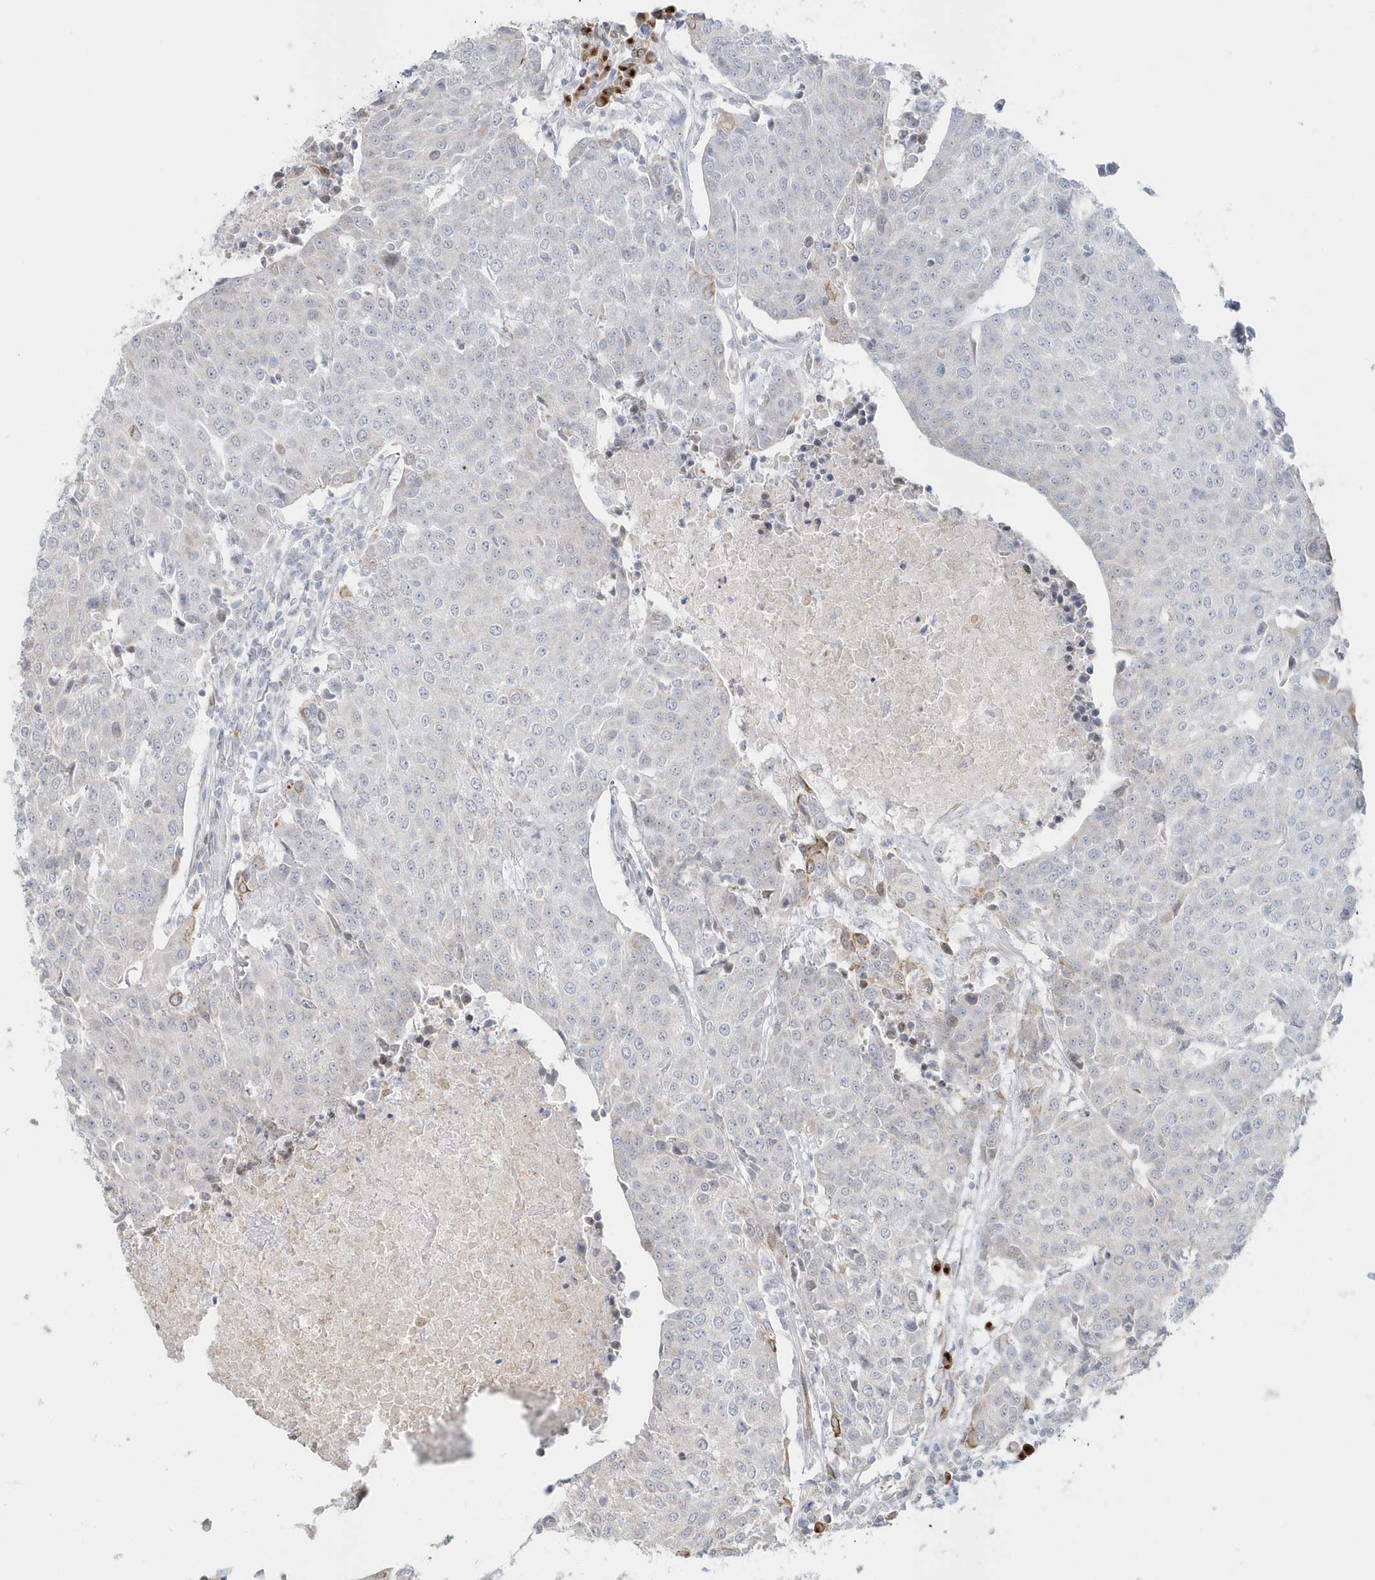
{"staining": {"intensity": "negative", "quantity": "none", "location": "none"}, "tissue": "urothelial cancer", "cell_type": "Tumor cells", "image_type": "cancer", "snomed": [{"axis": "morphology", "description": "Urothelial carcinoma, High grade"}, {"axis": "topography", "description": "Urinary bladder"}], "caption": "Immunohistochemistry (IHC) image of neoplastic tissue: high-grade urothelial carcinoma stained with DAB displays no significant protein expression in tumor cells.", "gene": "DHFR", "patient": {"sex": "female", "age": 85}}